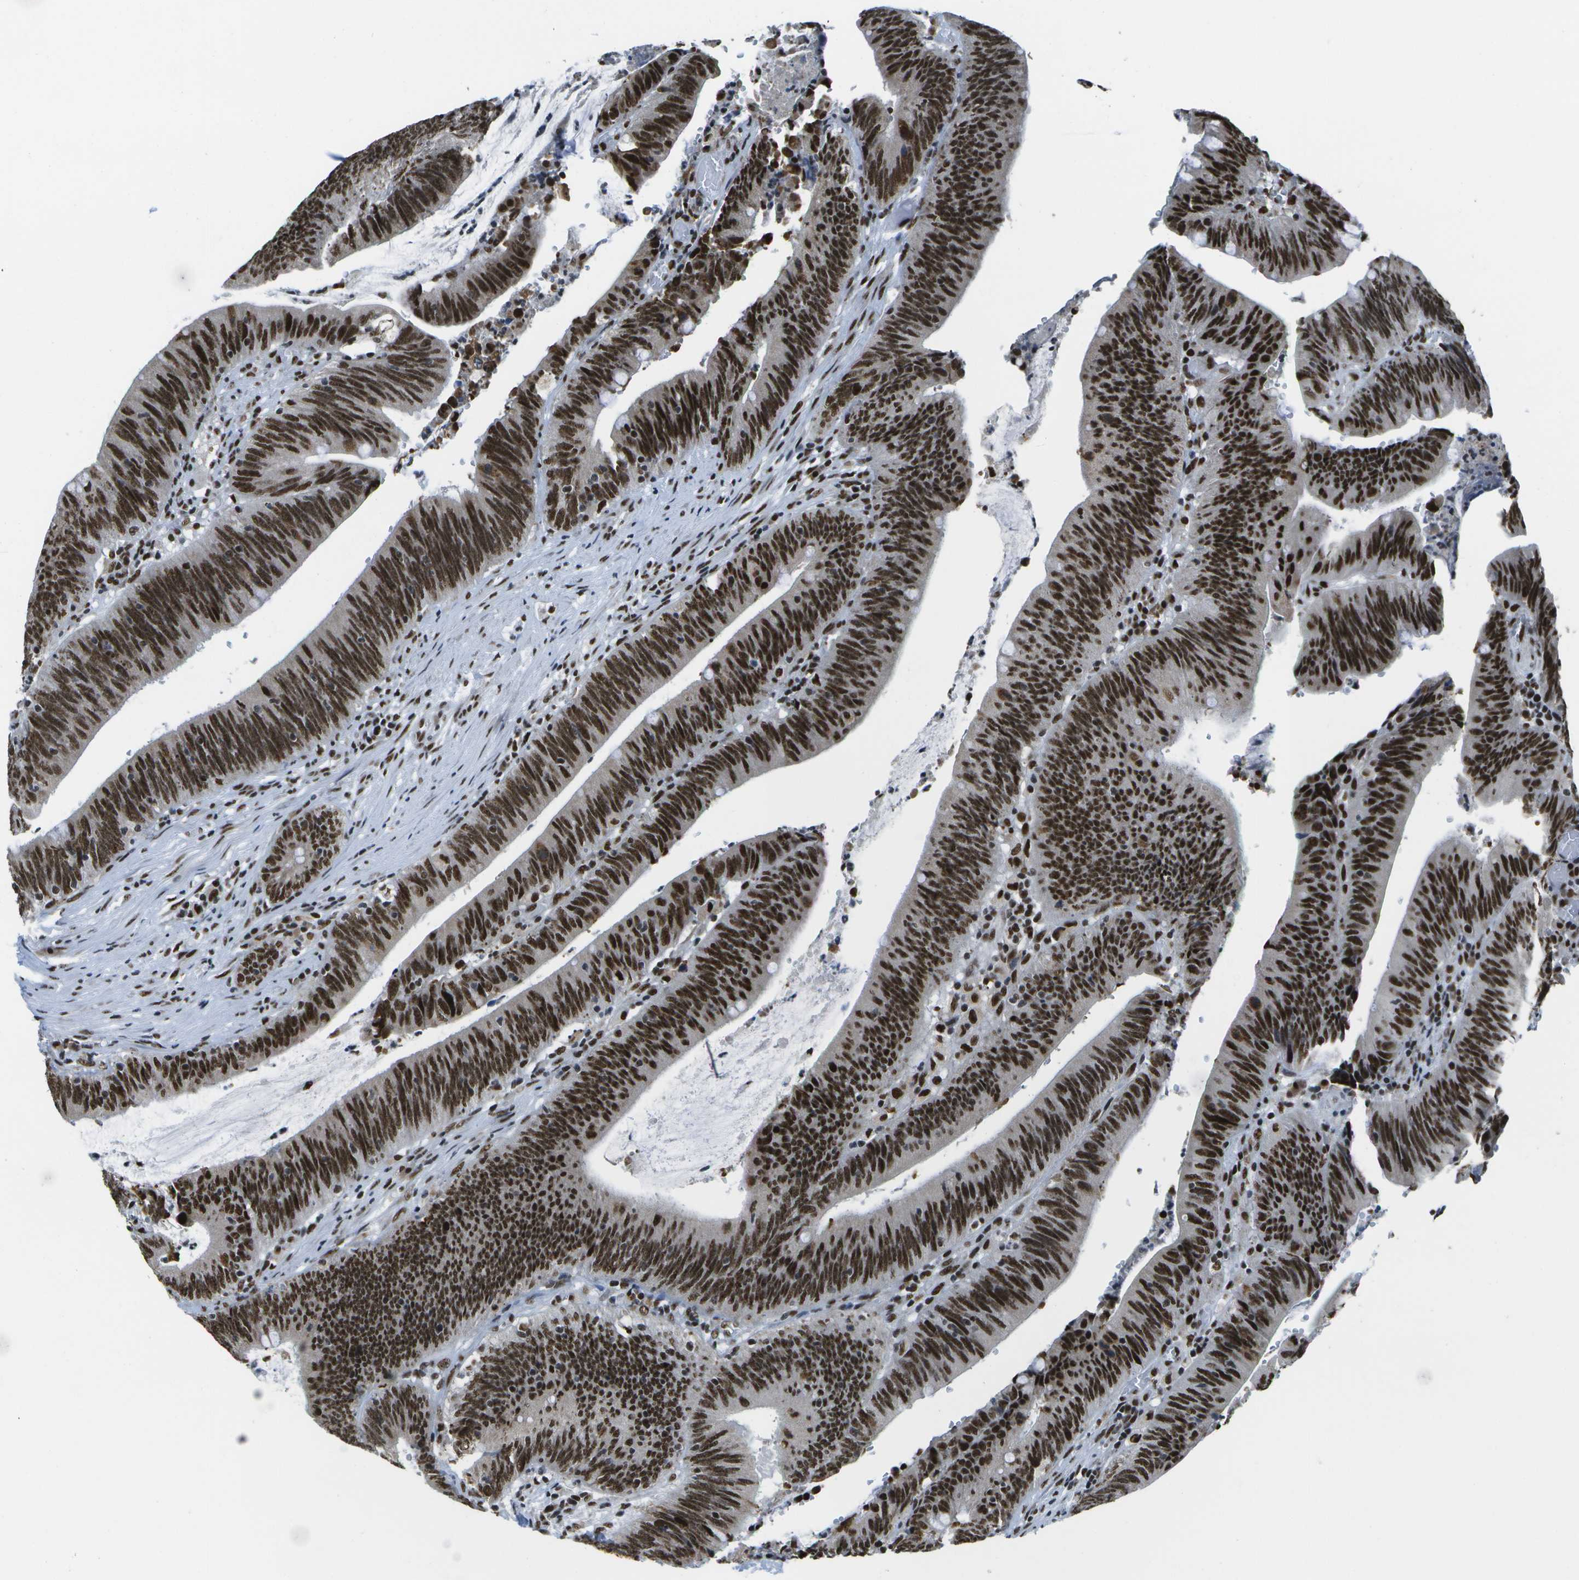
{"staining": {"intensity": "strong", "quantity": ">75%", "location": "nuclear"}, "tissue": "colorectal cancer", "cell_type": "Tumor cells", "image_type": "cancer", "snomed": [{"axis": "morphology", "description": "Normal tissue, NOS"}, {"axis": "morphology", "description": "Adenocarcinoma, NOS"}, {"axis": "topography", "description": "Rectum"}], "caption": "Brown immunohistochemical staining in colorectal cancer (adenocarcinoma) shows strong nuclear expression in about >75% of tumor cells. The protein of interest is shown in brown color, while the nuclei are stained blue.", "gene": "NSRP1", "patient": {"sex": "female", "age": 66}}